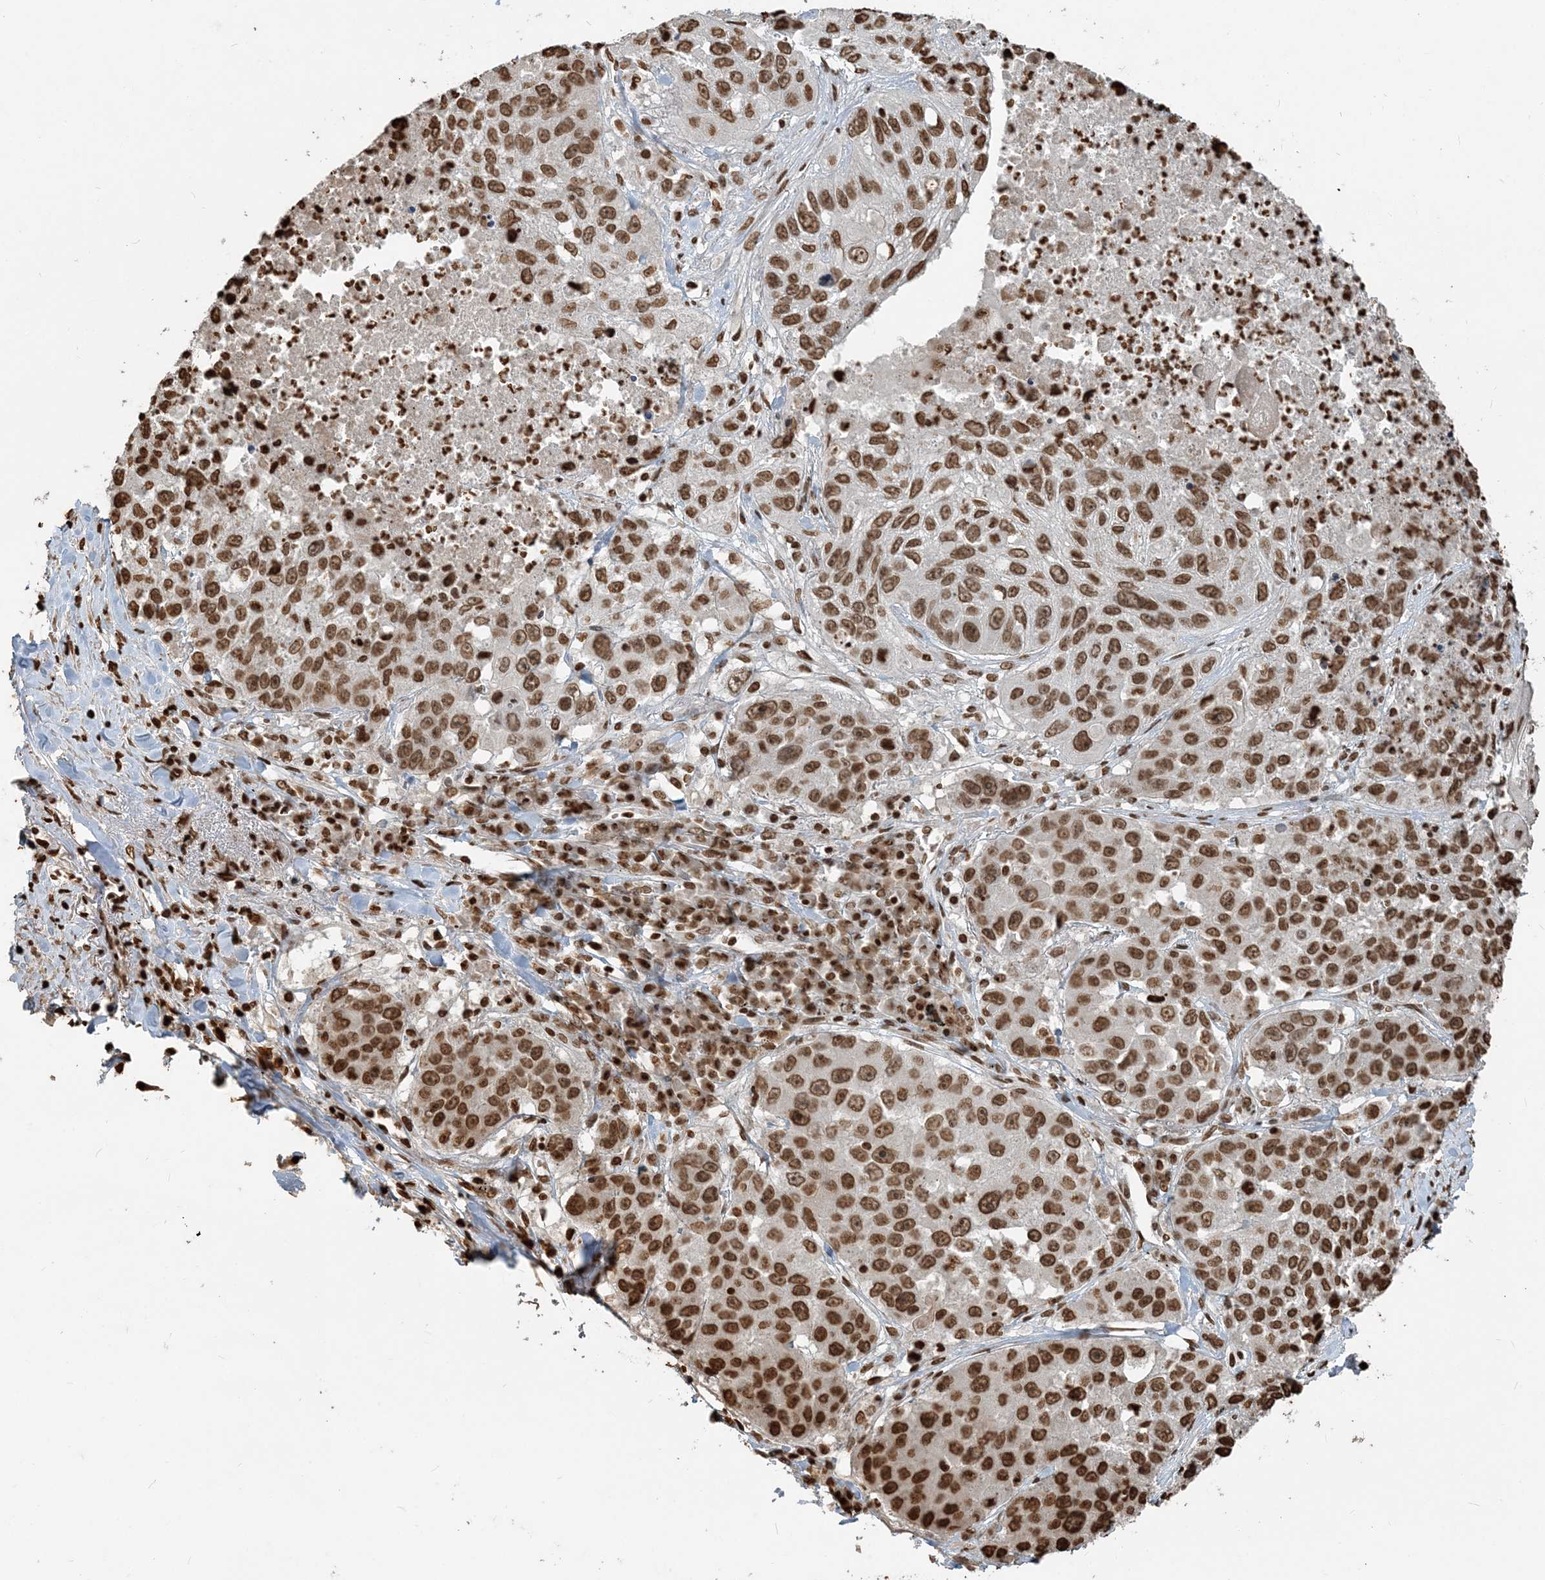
{"staining": {"intensity": "moderate", "quantity": ">75%", "location": "nuclear"}, "tissue": "lung cancer", "cell_type": "Tumor cells", "image_type": "cancer", "snomed": [{"axis": "morphology", "description": "Squamous cell carcinoma, NOS"}, {"axis": "topography", "description": "Lung"}], "caption": "The micrograph reveals staining of lung squamous cell carcinoma, revealing moderate nuclear protein staining (brown color) within tumor cells. The protein is stained brown, and the nuclei are stained in blue (DAB (3,3'-diaminobenzidine) IHC with brightfield microscopy, high magnification).", "gene": "H3-3B", "patient": {"sex": "male", "age": 61}}